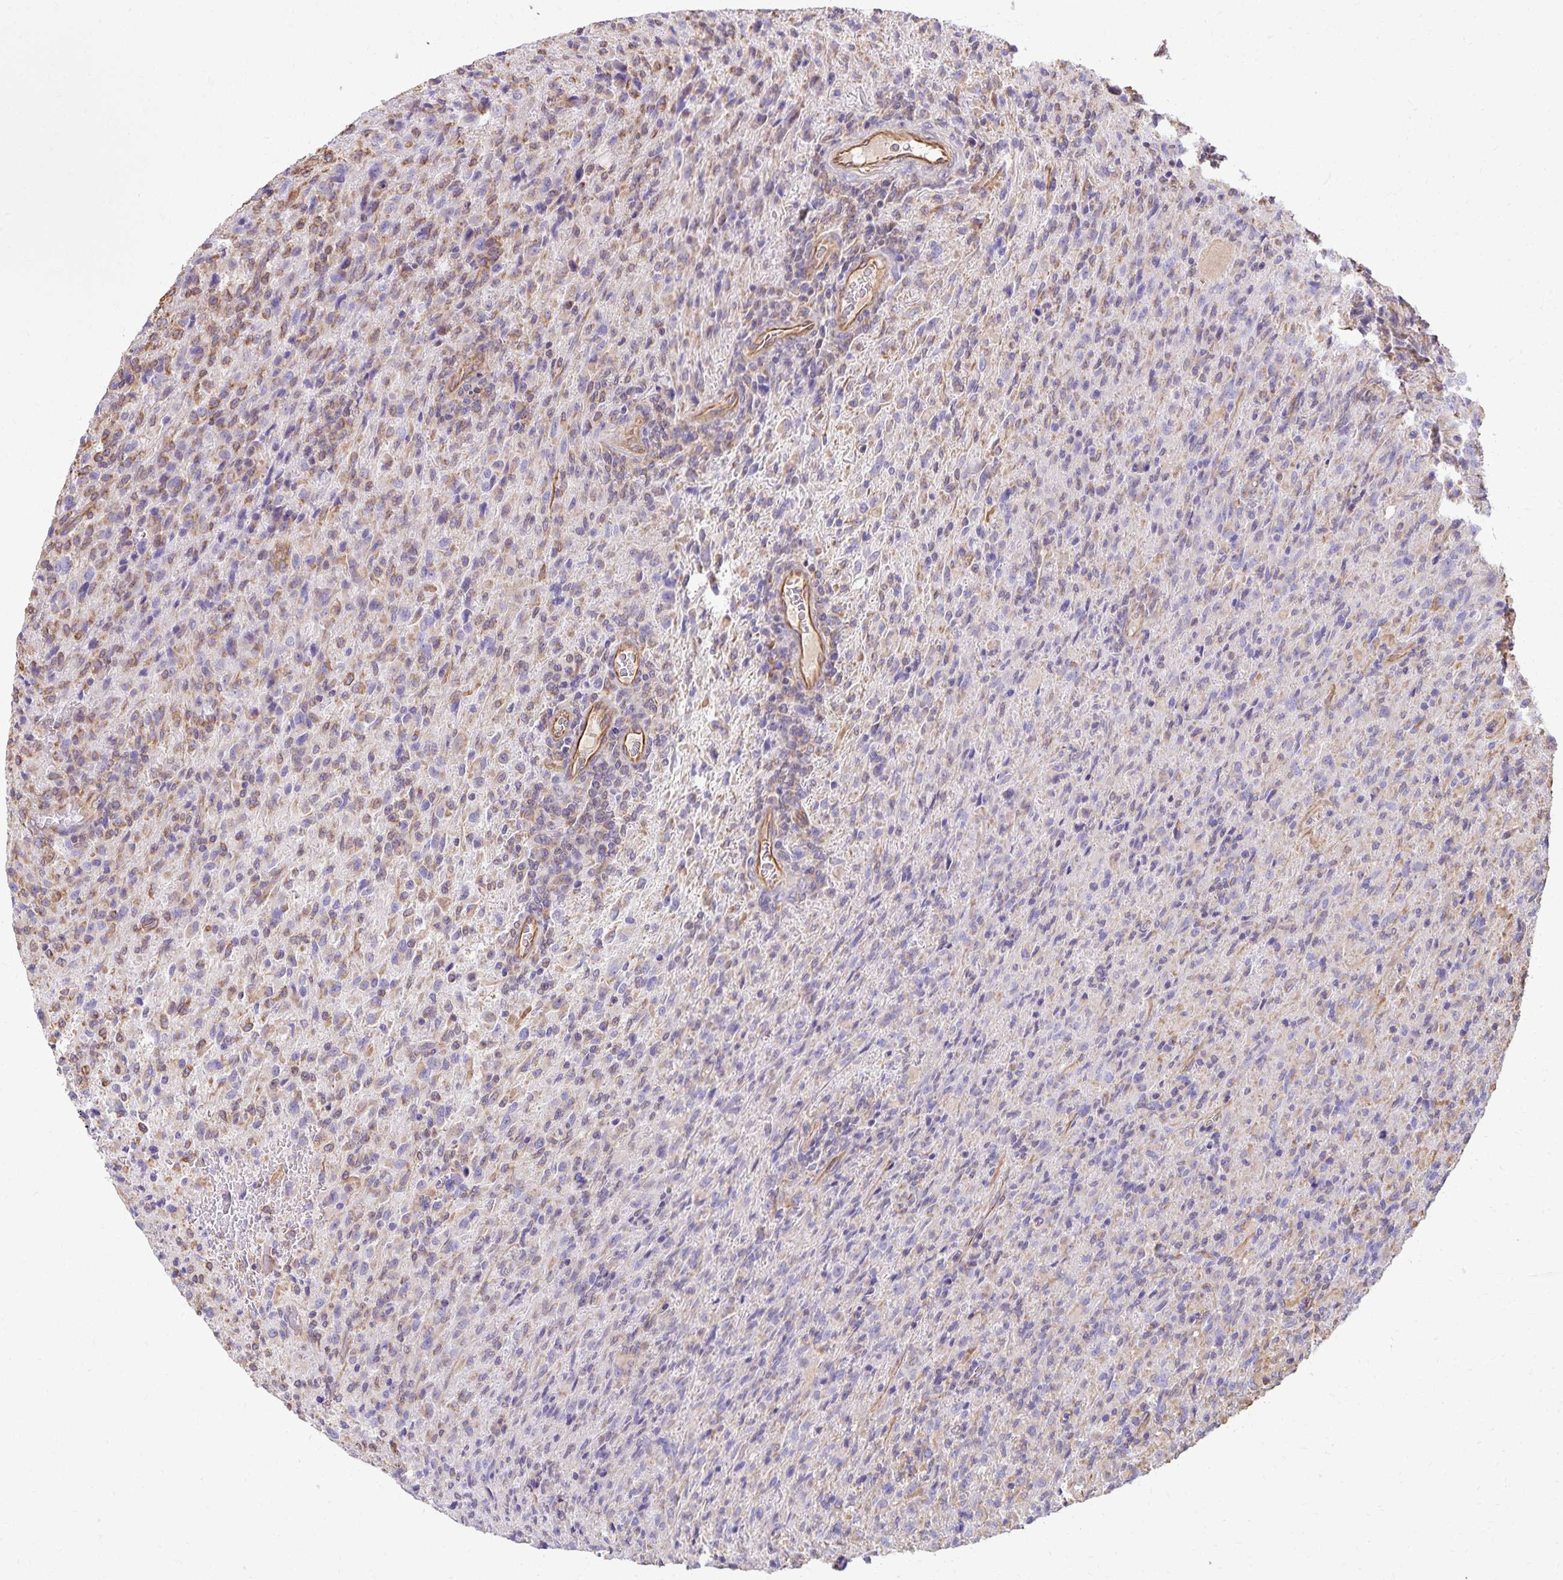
{"staining": {"intensity": "weak", "quantity": "25%-75%", "location": "cytoplasmic/membranous"}, "tissue": "glioma", "cell_type": "Tumor cells", "image_type": "cancer", "snomed": [{"axis": "morphology", "description": "Glioma, malignant, High grade"}, {"axis": "topography", "description": "Brain"}], "caption": "An immunohistochemistry micrograph of neoplastic tissue is shown. Protein staining in brown labels weak cytoplasmic/membranous positivity in glioma within tumor cells. (DAB IHC with brightfield microscopy, high magnification).", "gene": "TRPV6", "patient": {"sex": "male", "age": 68}}